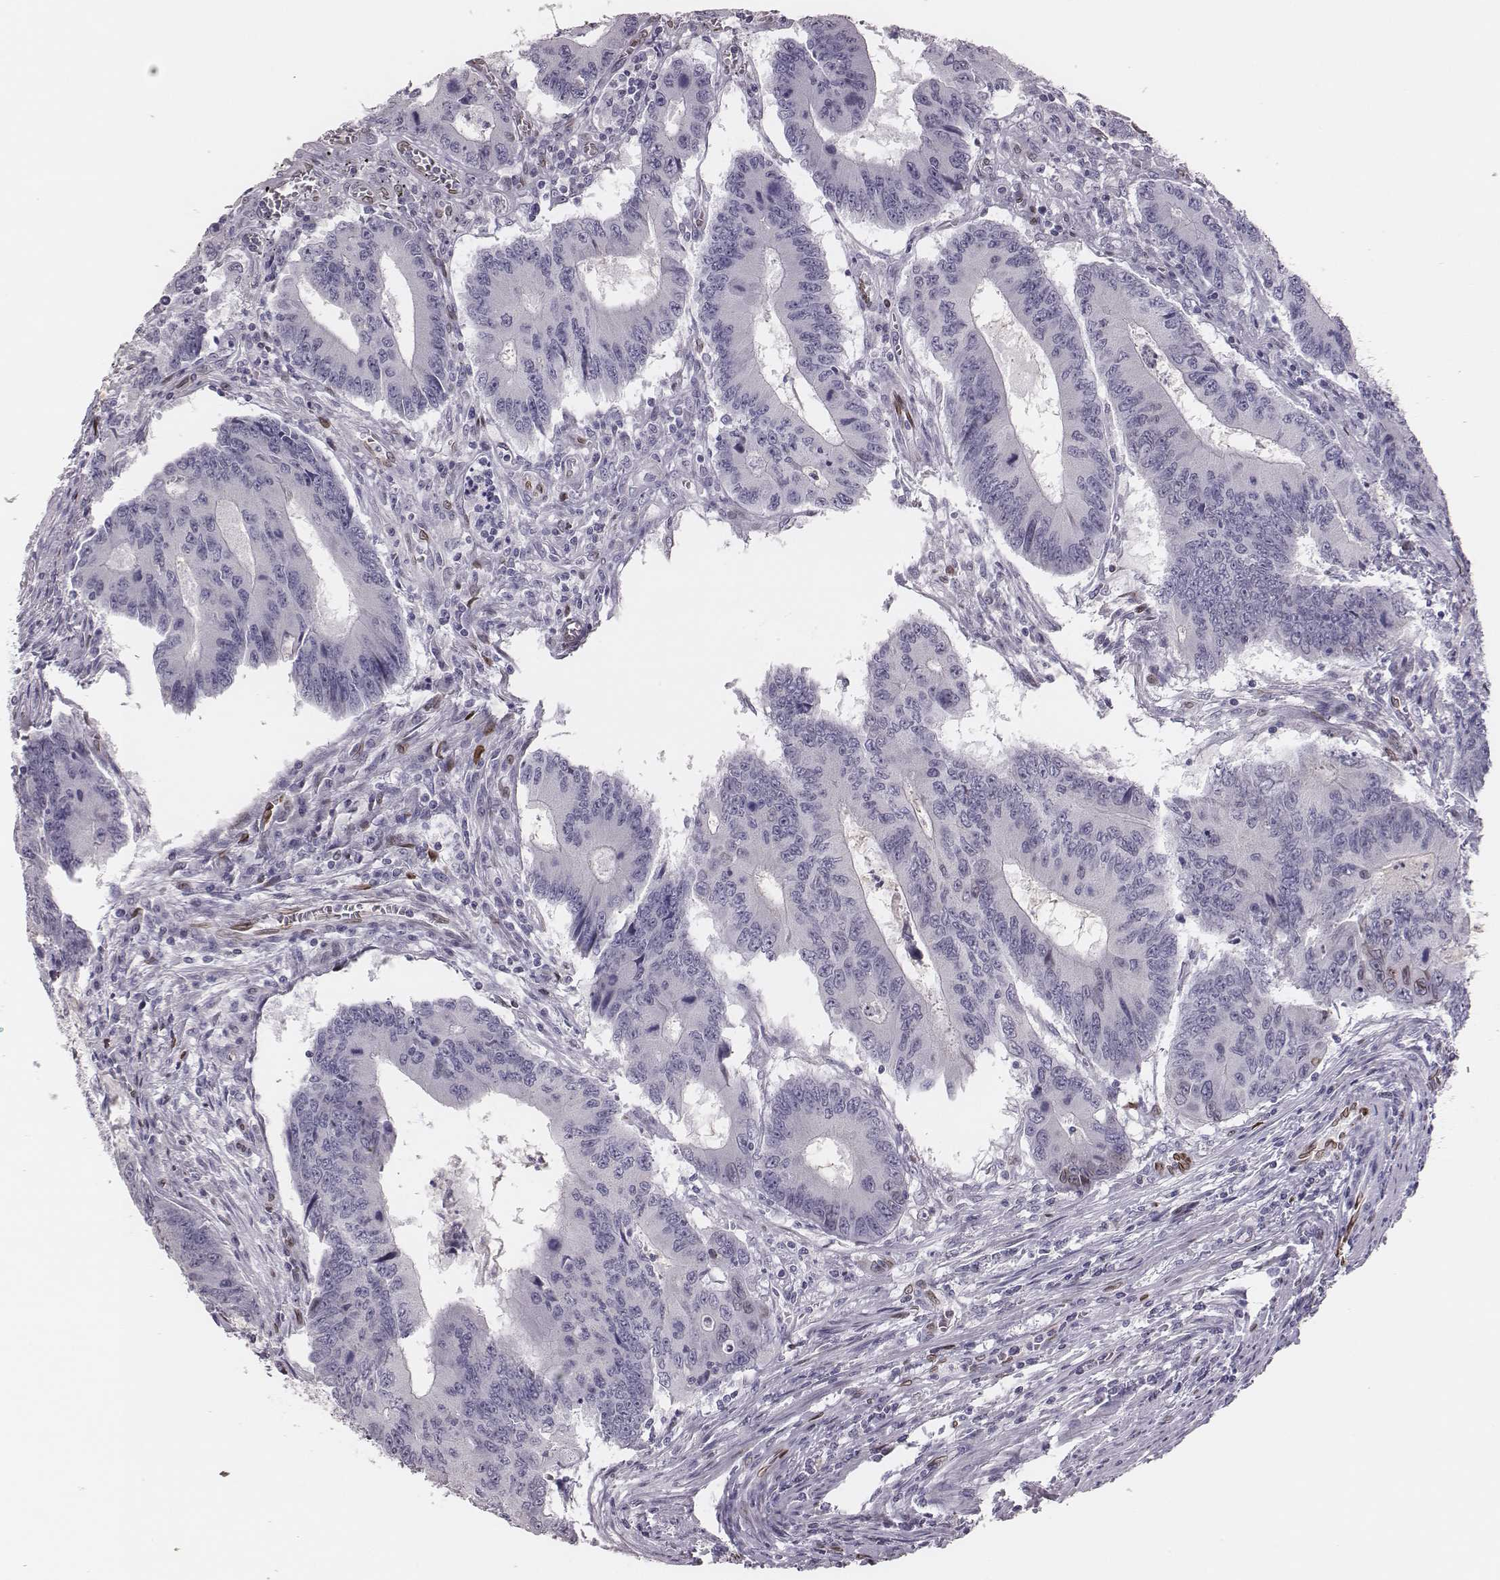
{"staining": {"intensity": "negative", "quantity": "none", "location": "none"}, "tissue": "colorectal cancer", "cell_type": "Tumor cells", "image_type": "cancer", "snomed": [{"axis": "morphology", "description": "Adenocarcinoma, NOS"}, {"axis": "topography", "description": "Colon"}], "caption": "Immunohistochemistry (IHC) micrograph of human colorectal cancer (adenocarcinoma) stained for a protein (brown), which demonstrates no expression in tumor cells.", "gene": "ADGRF4", "patient": {"sex": "male", "age": 53}}